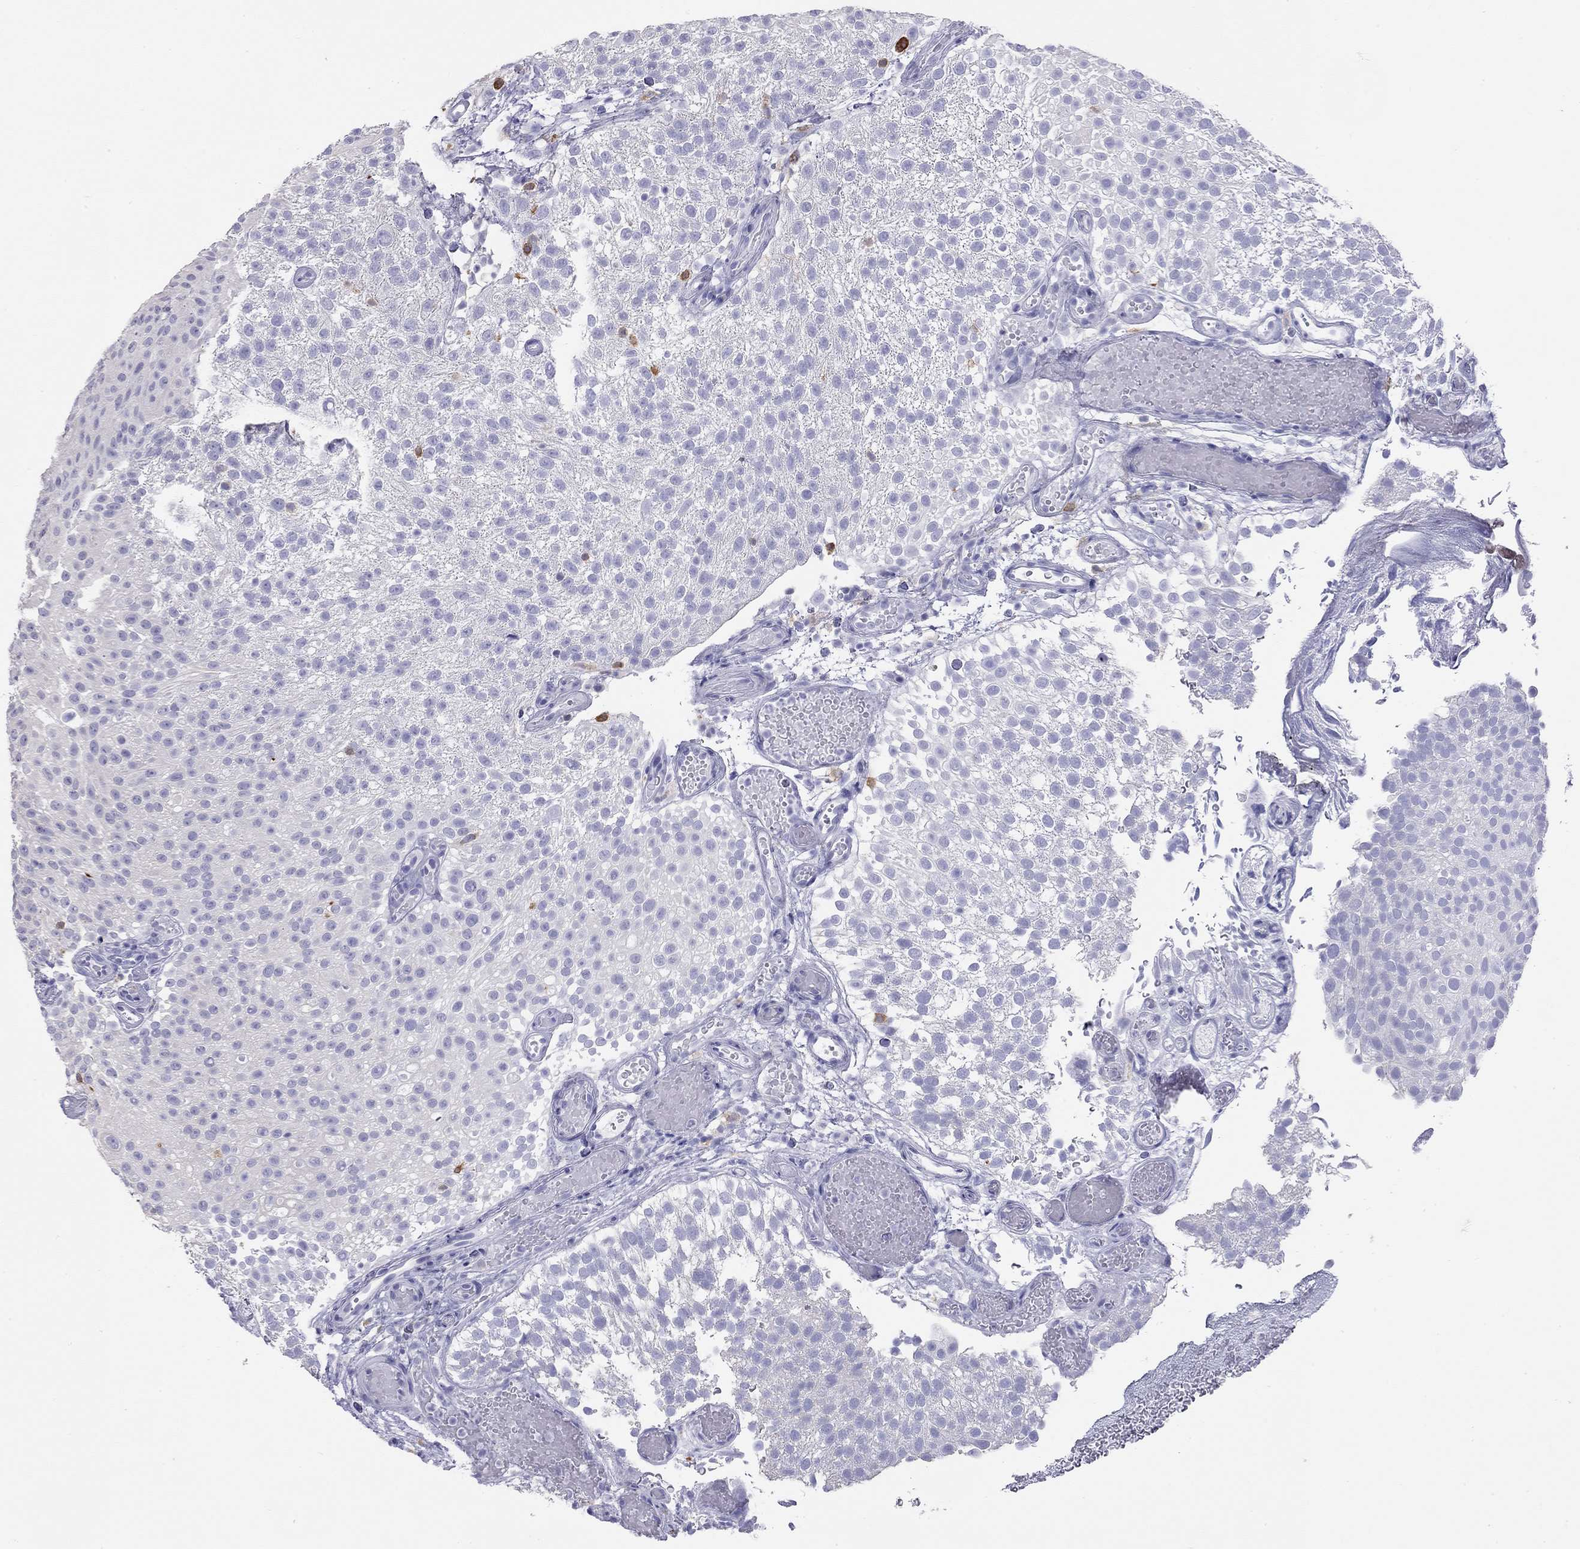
{"staining": {"intensity": "negative", "quantity": "none", "location": "none"}, "tissue": "urothelial cancer", "cell_type": "Tumor cells", "image_type": "cancer", "snomed": [{"axis": "morphology", "description": "Urothelial carcinoma, Low grade"}, {"axis": "topography", "description": "Urinary bladder"}], "caption": "High magnification brightfield microscopy of urothelial cancer stained with DAB (brown) and counterstained with hematoxylin (blue): tumor cells show no significant staining.", "gene": "HLA-DQB2", "patient": {"sex": "male", "age": 78}}